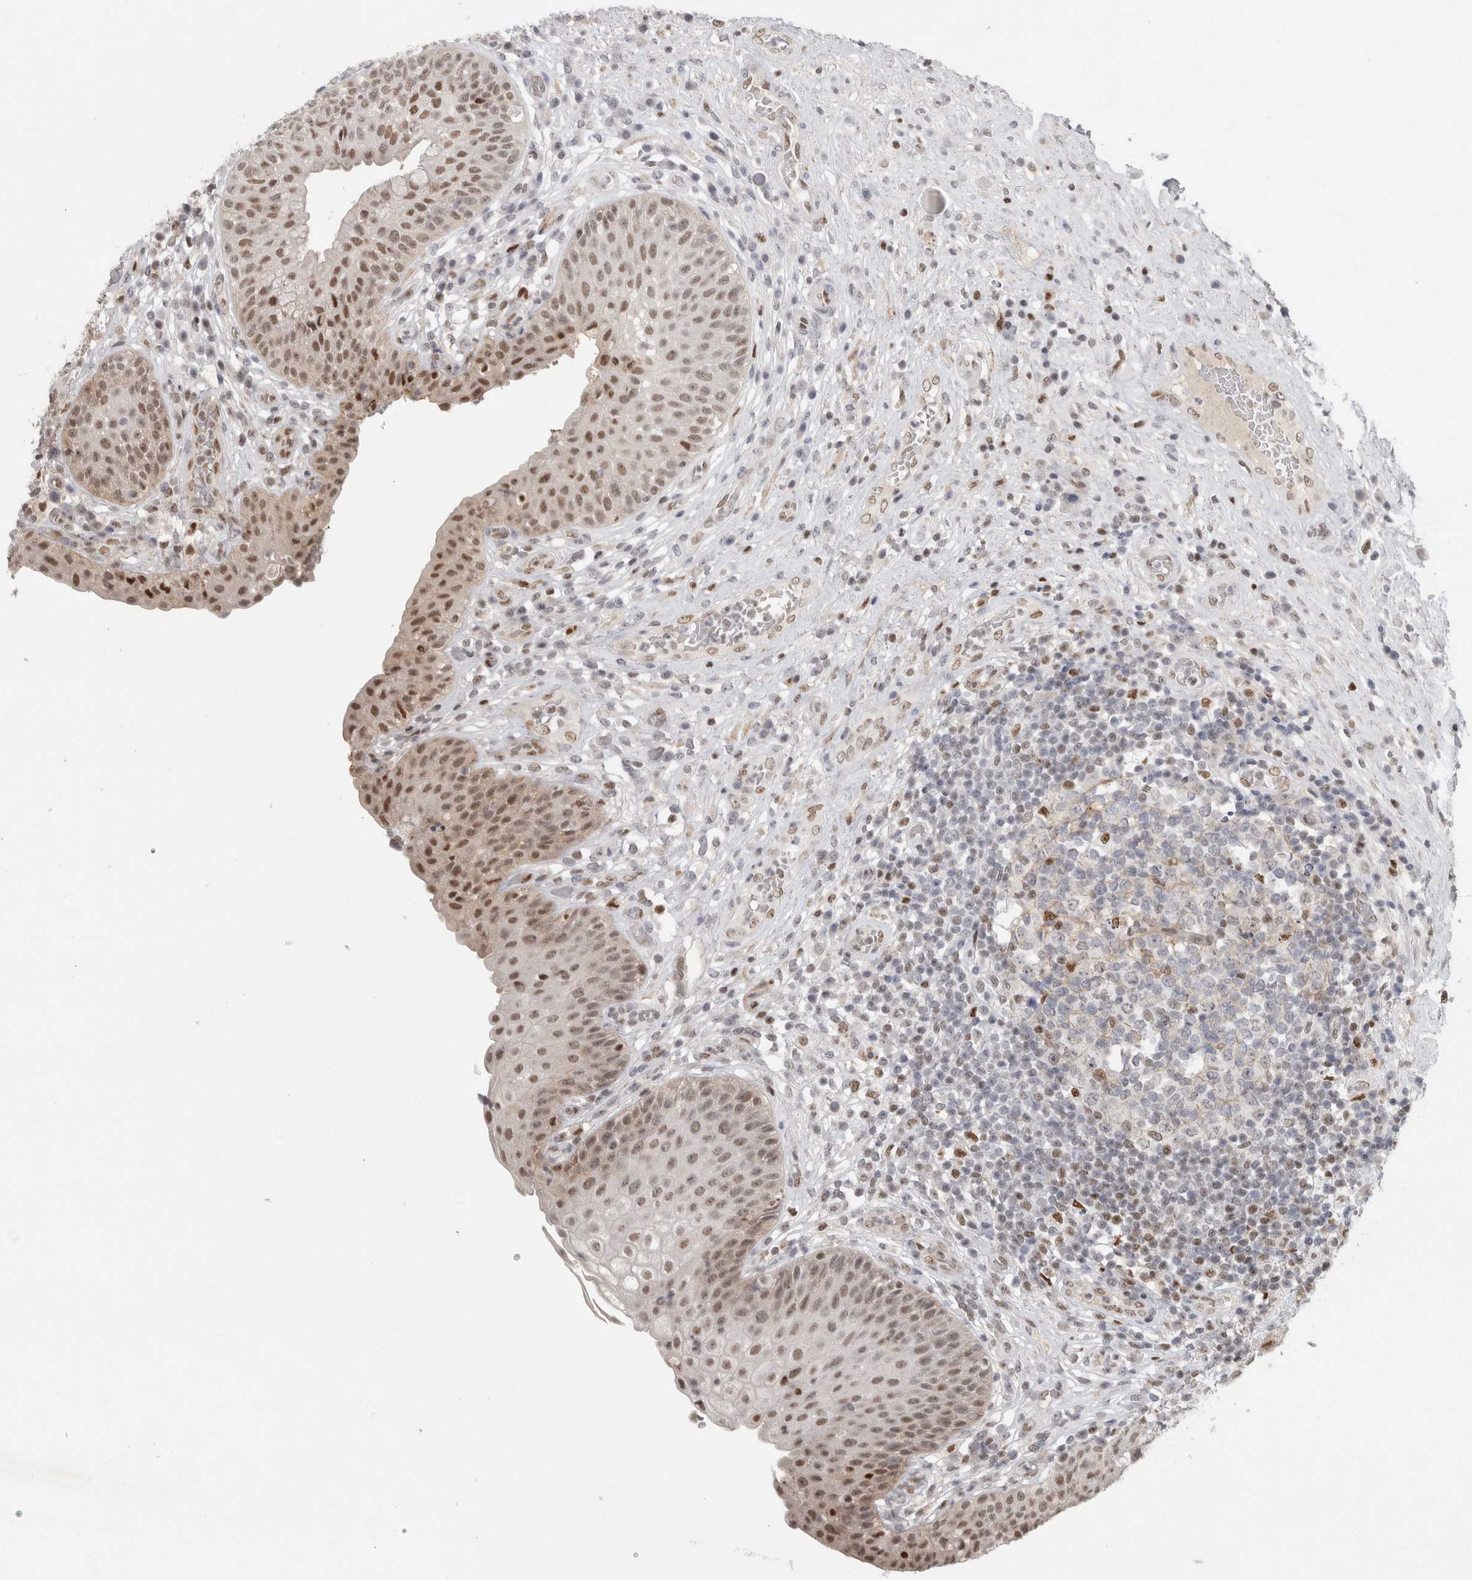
{"staining": {"intensity": "moderate", "quantity": ">75%", "location": "cytoplasmic/membranous,nuclear"}, "tissue": "urinary bladder", "cell_type": "Urothelial cells", "image_type": "normal", "snomed": [{"axis": "morphology", "description": "Normal tissue, NOS"}, {"axis": "topography", "description": "Urinary bladder"}], "caption": "Human urinary bladder stained with a brown dye reveals moderate cytoplasmic/membranous,nuclear positive positivity in about >75% of urothelial cells.", "gene": "SRARP", "patient": {"sex": "female", "age": 62}}